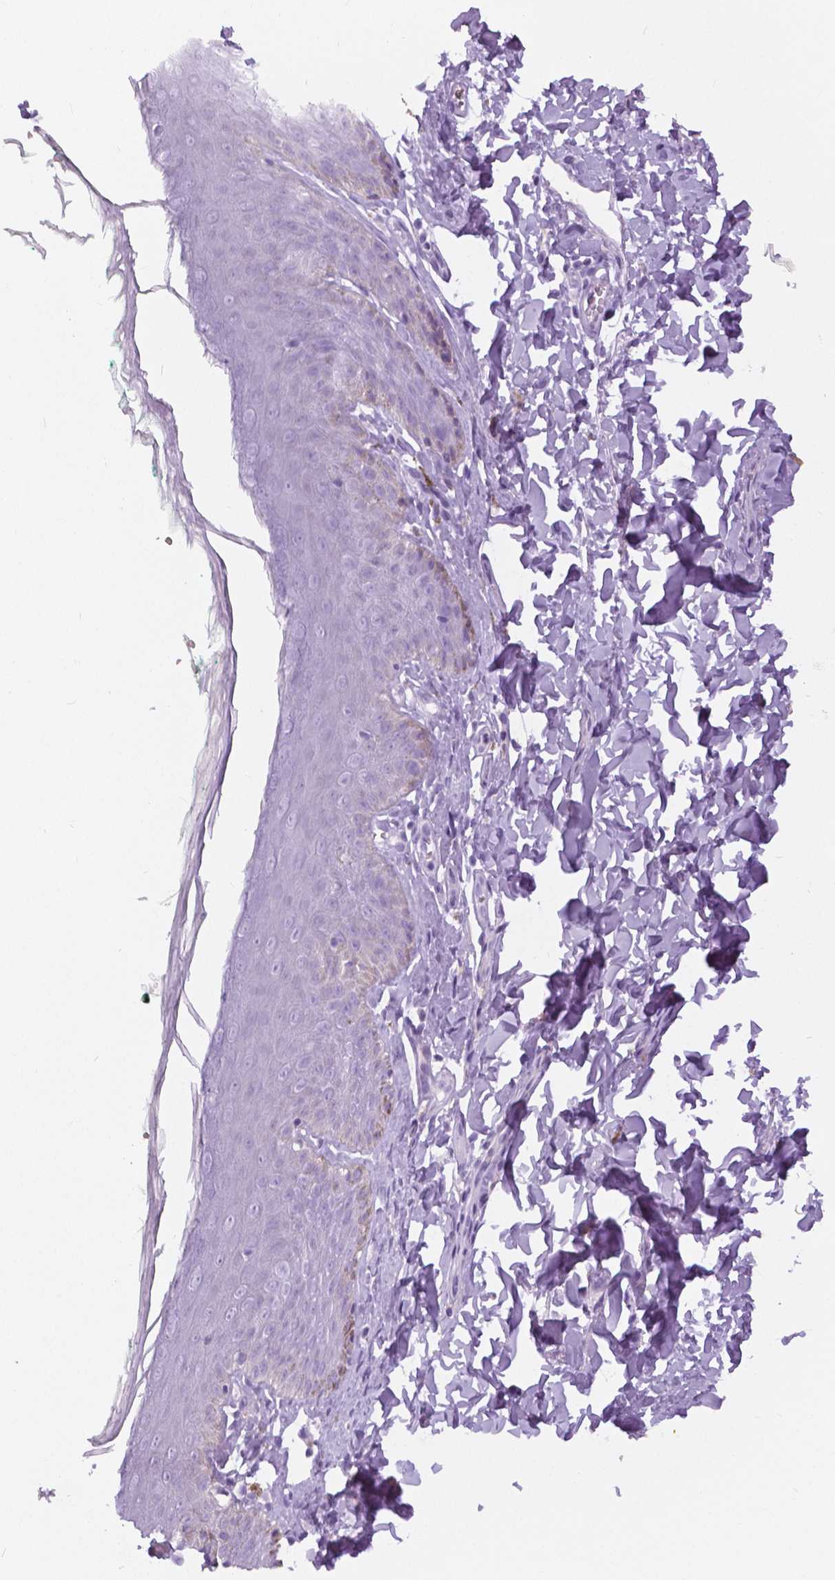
{"staining": {"intensity": "negative", "quantity": "none", "location": "none"}, "tissue": "skin", "cell_type": "Epidermal cells", "image_type": "normal", "snomed": [{"axis": "morphology", "description": "Normal tissue, NOS"}, {"axis": "topography", "description": "Vulva"}, {"axis": "topography", "description": "Peripheral nerve tissue"}], "caption": "Epidermal cells are negative for protein expression in unremarkable human skin. (Immunohistochemistry, brightfield microscopy, high magnification).", "gene": "TP53TG5", "patient": {"sex": "female", "age": 66}}